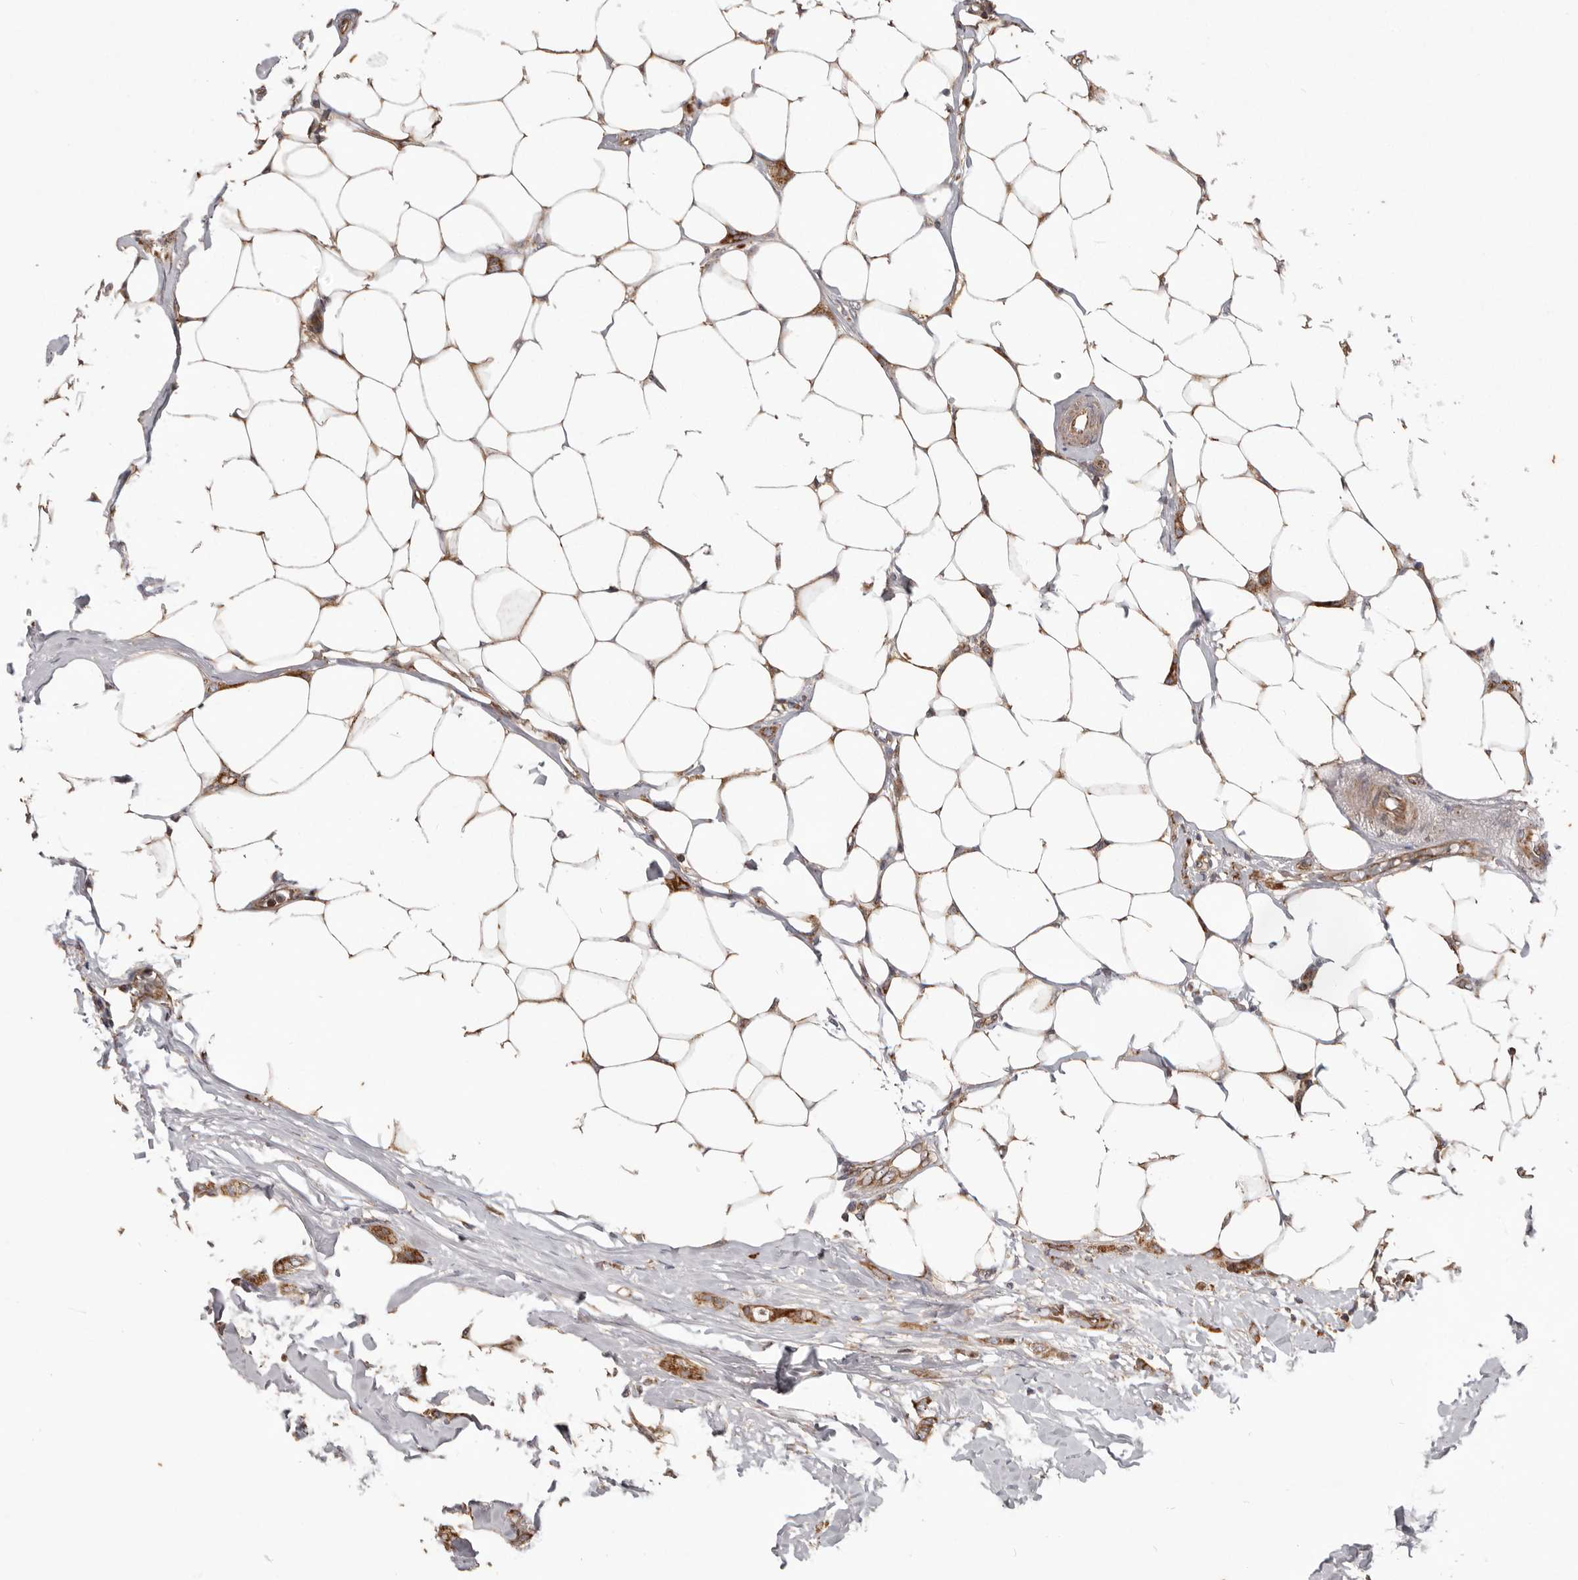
{"staining": {"intensity": "moderate", "quantity": ">75%", "location": "cytoplasmic/membranous"}, "tissue": "breast cancer", "cell_type": "Tumor cells", "image_type": "cancer", "snomed": [{"axis": "morphology", "description": "Lobular carcinoma"}, {"axis": "topography", "description": "Breast"}], "caption": "Approximately >75% of tumor cells in human breast cancer demonstrate moderate cytoplasmic/membranous protein positivity as visualized by brown immunohistochemical staining.", "gene": "MRPS10", "patient": {"sex": "female", "age": 55}}